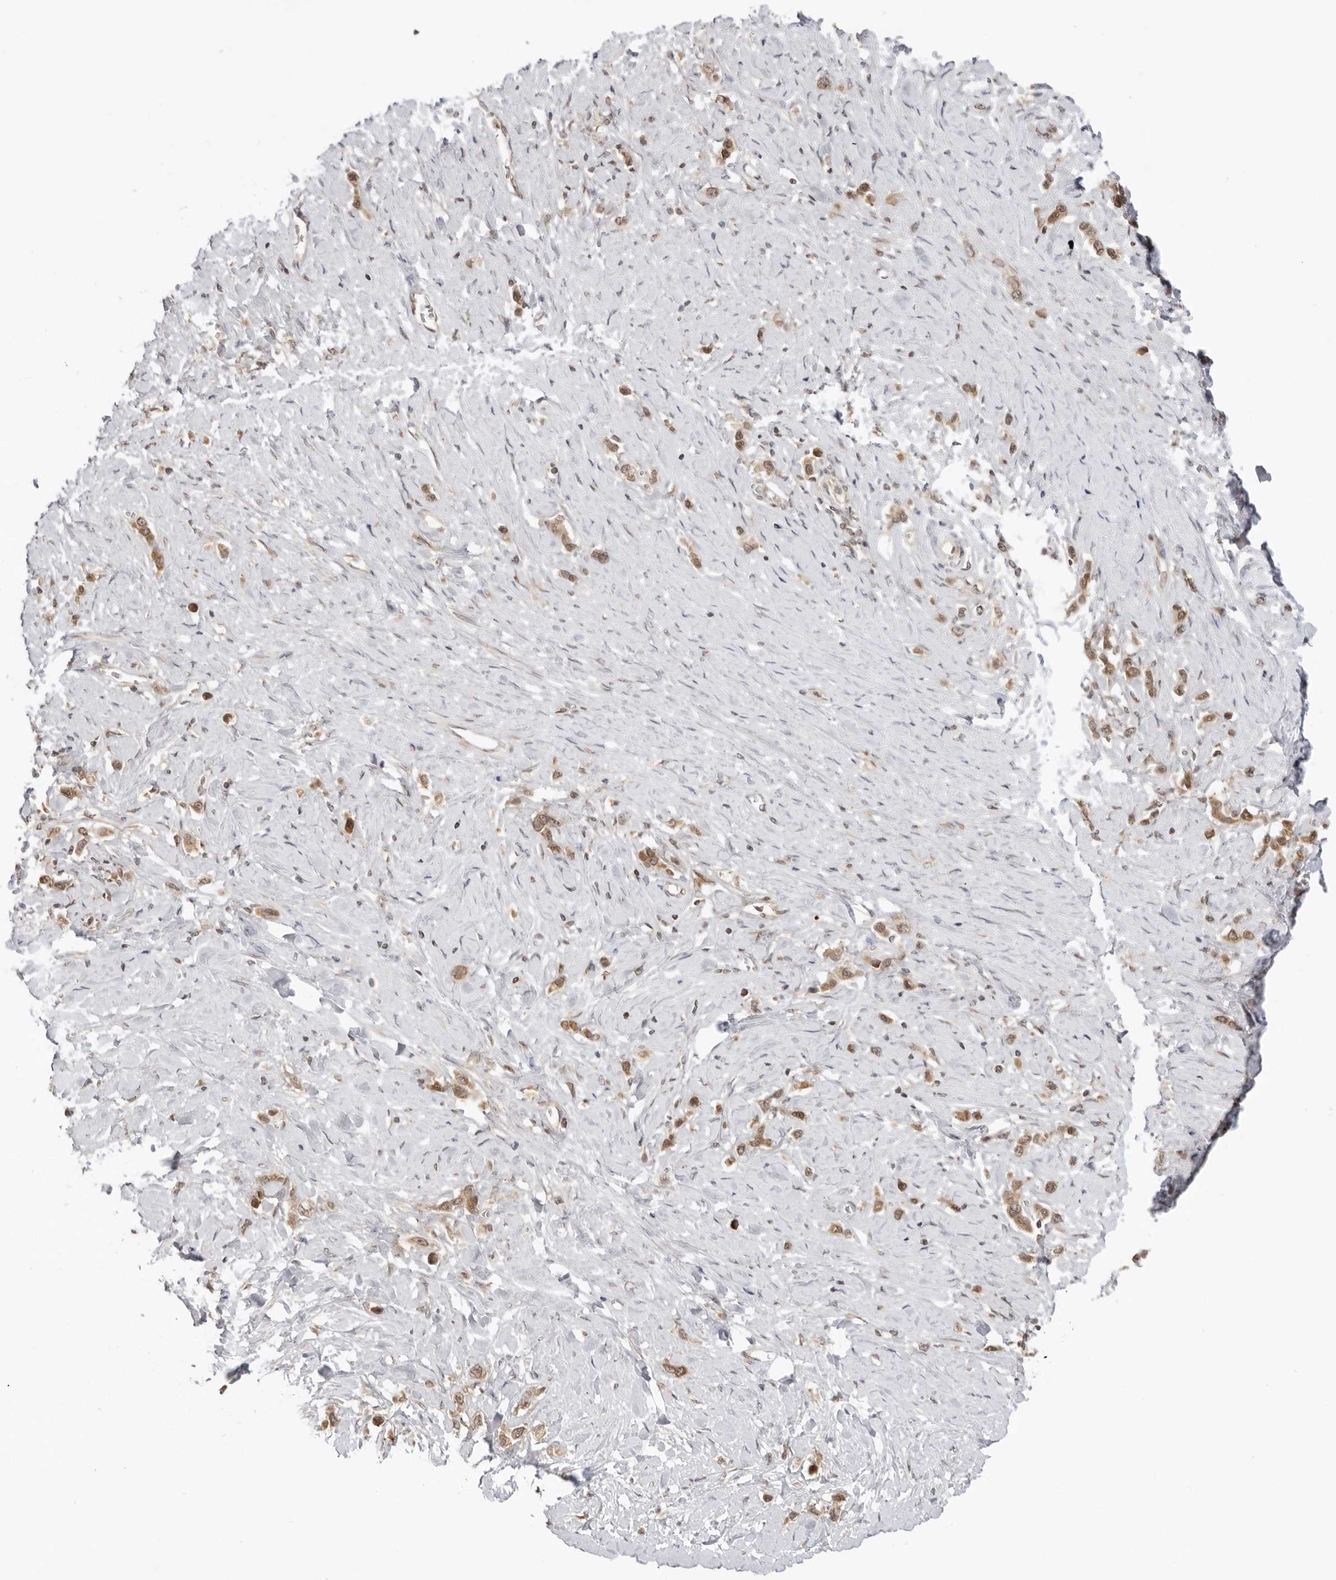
{"staining": {"intensity": "moderate", "quantity": ">75%", "location": "cytoplasmic/membranous,nuclear"}, "tissue": "stomach cancer", "cell_type": "Tumor cells", "image_type": "cancer", "snomed": [{"axis": "morphology", "description": "Adenocarcinoma, NOS"}, {"axis": "topography", "description": "Stomach"}], "caption": "This is an image of IHC staining of stomach adenocarcinoma, which shows moderate positivity in the cytoplasmic/membranous and nuclear of tumor cells.", "gene": "PRRC2C", "patient": {"sex": "female", "age": 65}}